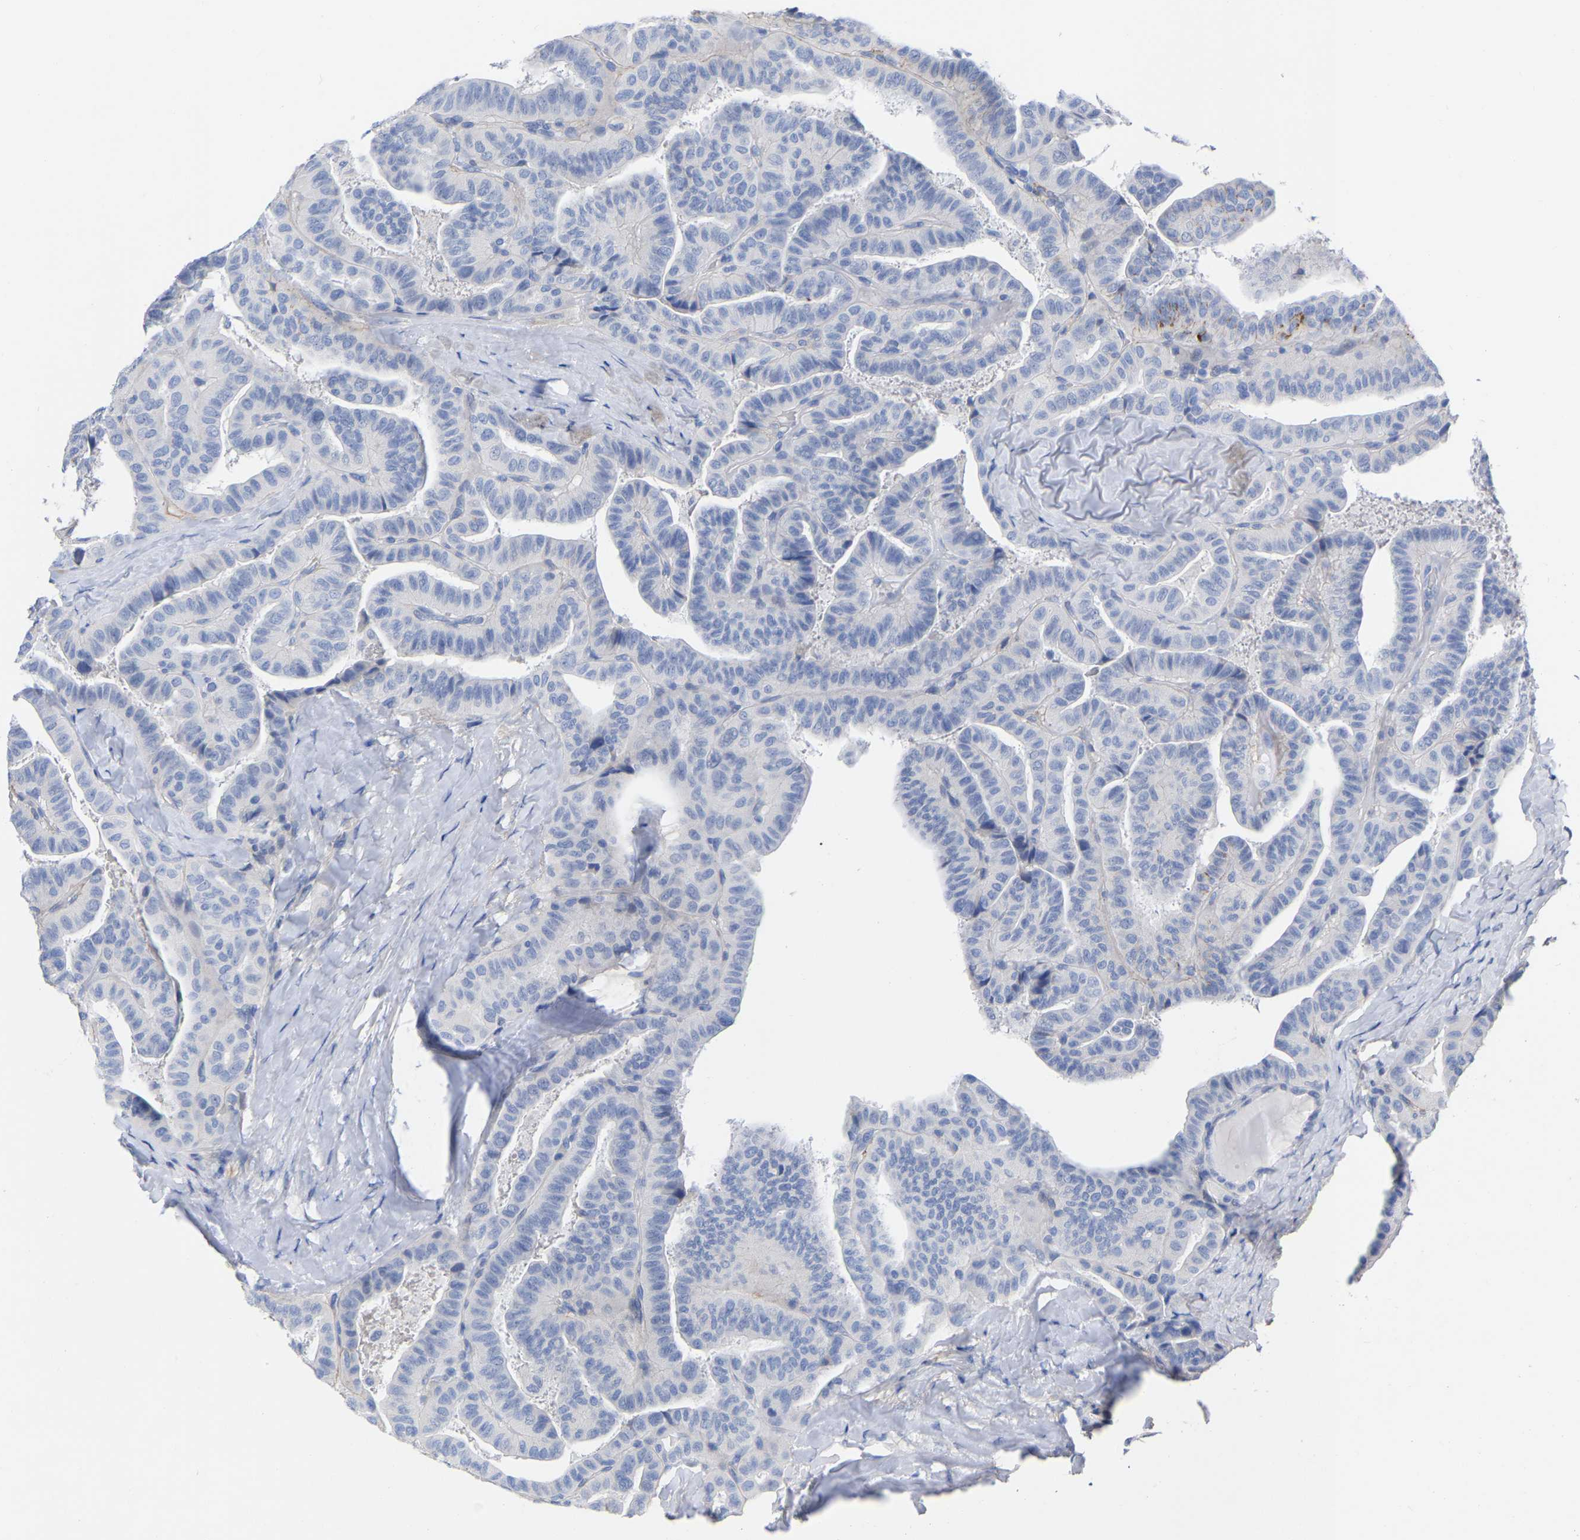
{"staining": {"intensity": "negative", "quantity": "none", "location": "none"}, "tissue": "thyroid cancer", "cell_type": "Tumor cells", "image_type": "cancer", "snomed": [{"axis": "morphology", "description": "Papillary adenocarcinoma, NOS"}, {"axis": "topography", "description": "Thyroid gland"}], "caption": "An image of thyroid cancer (papillary adenocarcinoma) stained for a protein displays no brown staining in tumor cells.", "gene": "HAPLN1", "patient": {"sex": "male", "age": 77}}